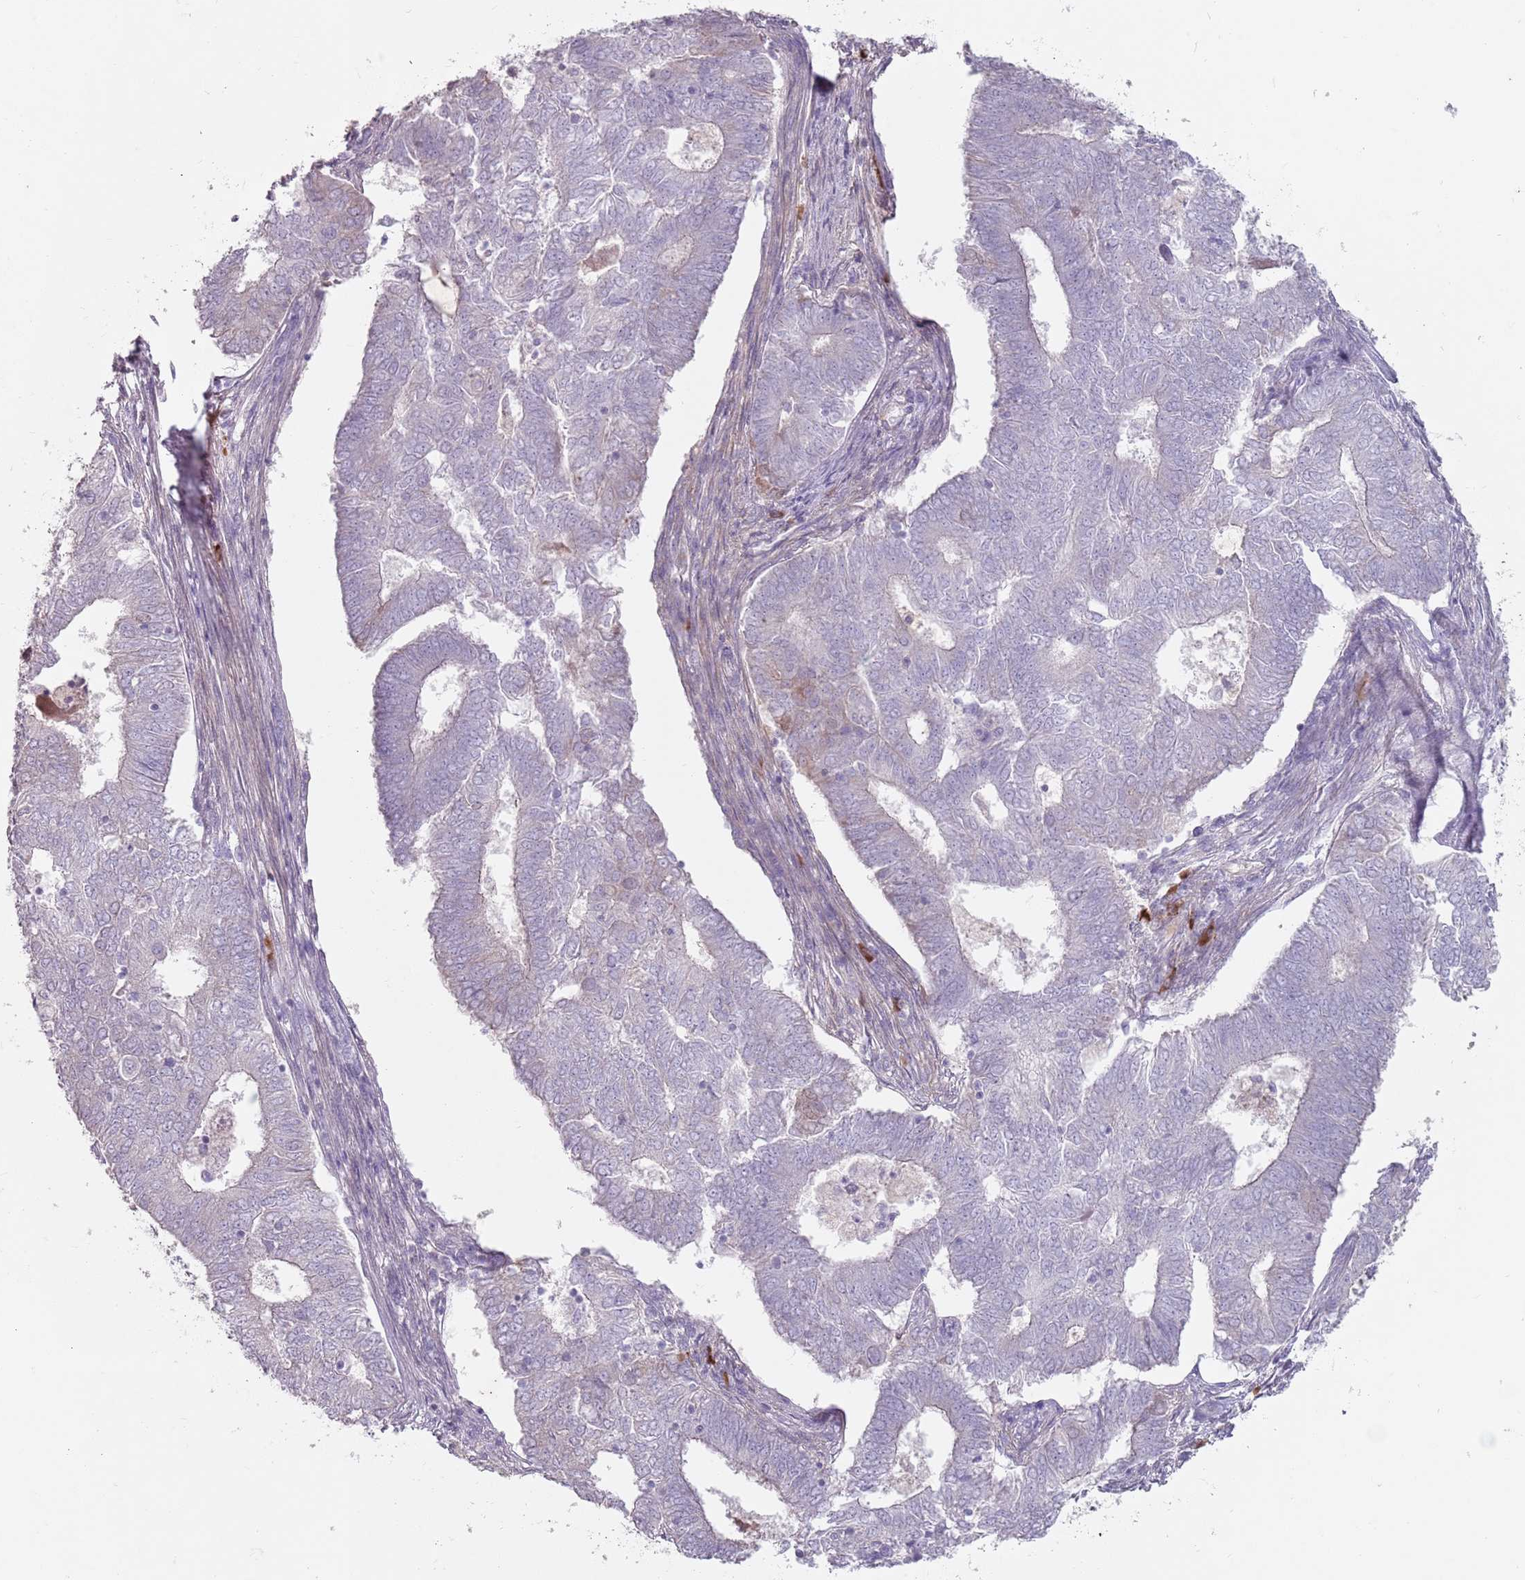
{"staining": {"intensity": "negative", "quantity": "none", "location": "none"}, "tissue": "endometrial cancer", "cell_type": "Tumor cells", "image_type": "cancer", "snomed": [{"axis": "morphology", "description": "Adenocarcinoma, NOS"}, {"axis": "topography", "description": "Endometrium"}], "caption": "IHC photomicrograph of neoplastic tissue: endometrial cancer stained with DAB (3,3'-diaminobenzidine) shows no significant protein staining in tumor cells.", "gene": "STYK1", "patient": {"sex": "female", "age": 62}}